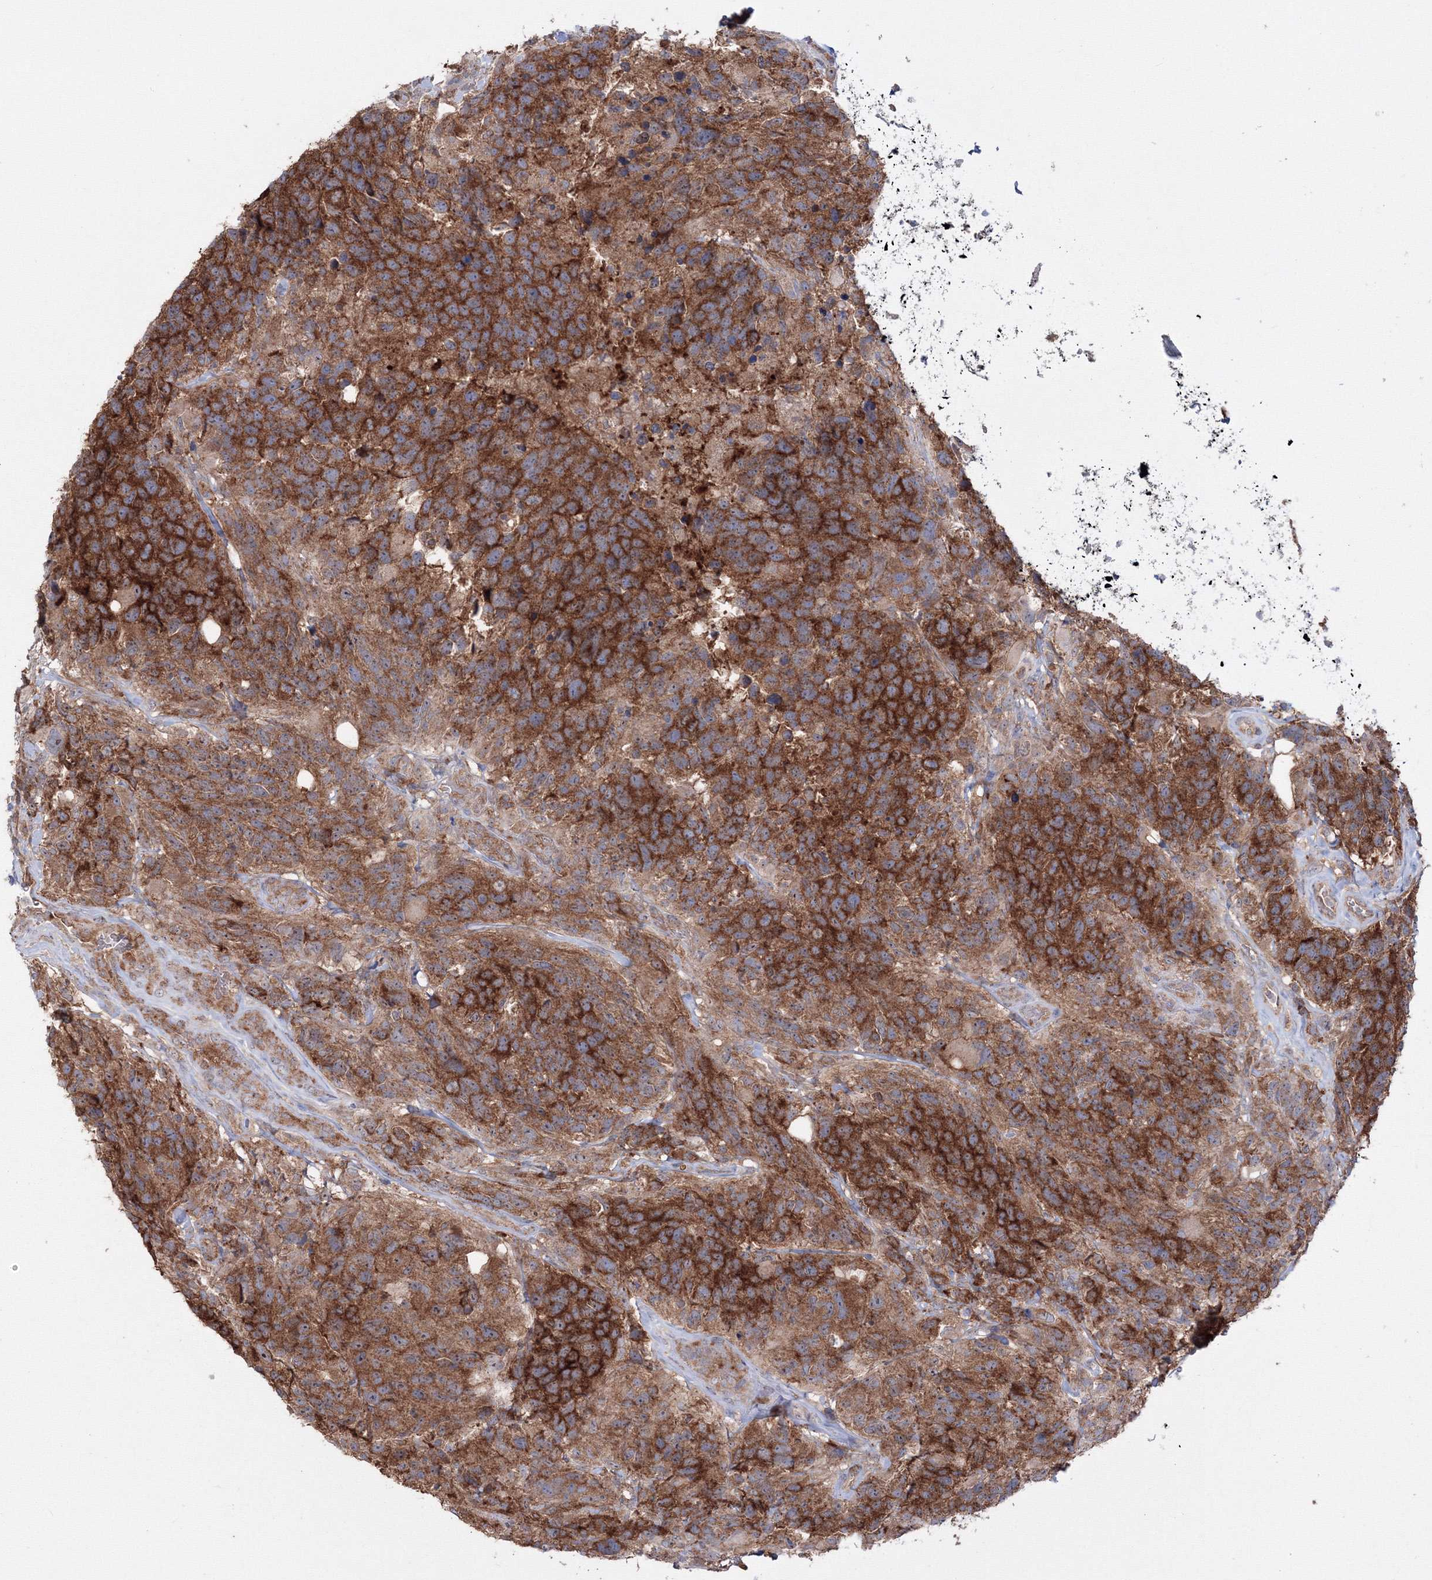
{"staining": {"intensity": "strong", "quantity": ">75%", "location": "cytoplasmic/membranous"}, "tissue": "glioma", "cell_type": "Tumor cells", "image_type": "cancer", "snomed": [{"axis": "morphology", "description": "Glioma, malignant, High grade"}, {"axis": "topography", "description": "Brain"}], "caption": "Human malignant glioma (high-grade) stained with a protein marker reveals strong staining in tumor cells.", "gene": "PEX13", "patient": {"sex": "male", "age": 69}}